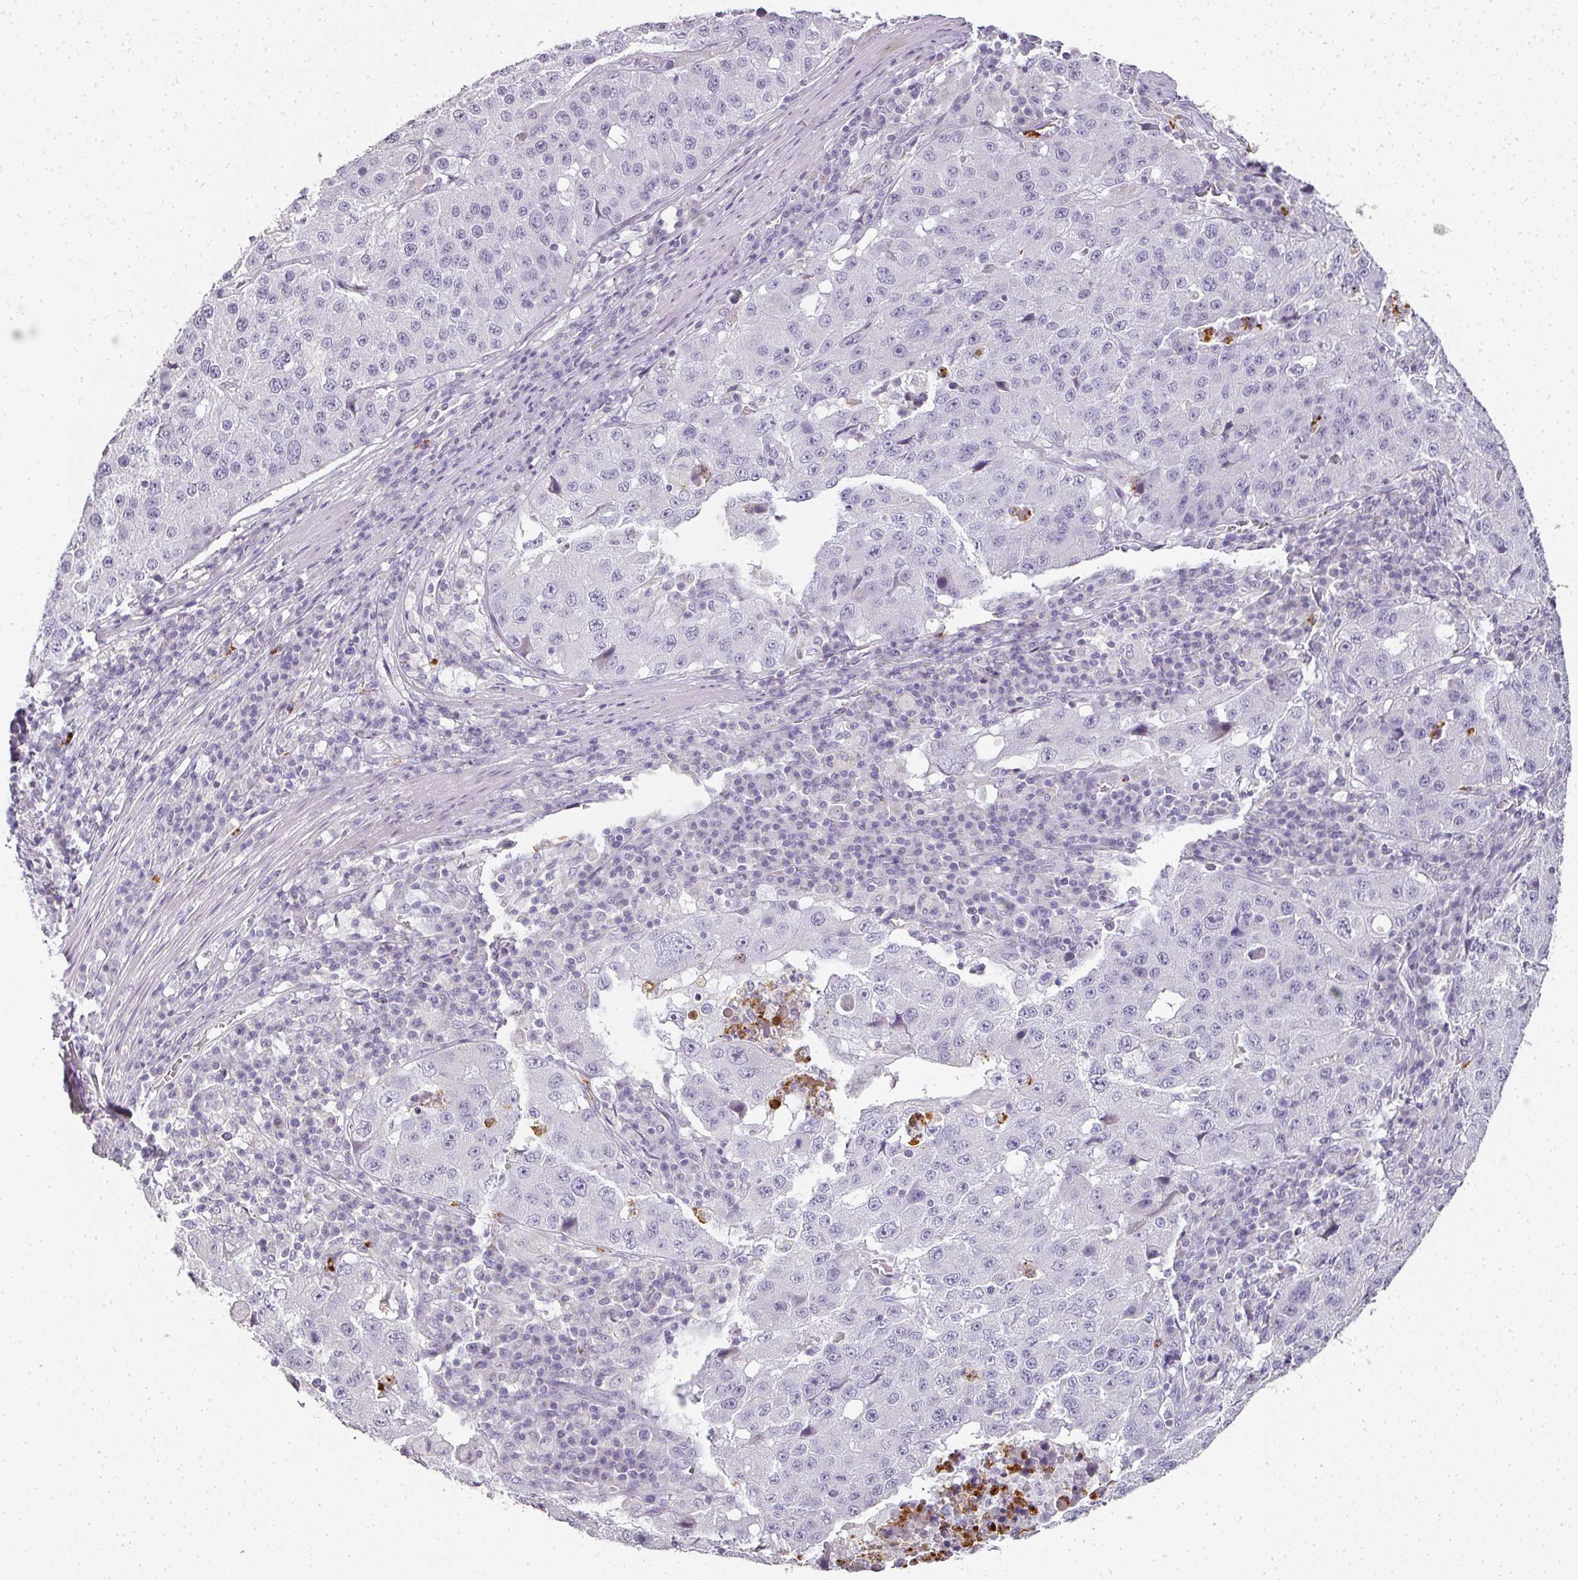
{"staining": {"intensity": "negative", "quantity": "none", "location": "none"}, "tissue": "stomach cancer", "cell_type": "Tumor cells", "image_type": "cancer", "snomed": [{"axis": "morphology", "description": "Adenocarcinoma, NOS"}, {"axis": "topography", "description": "Stomach"}], "caption": "This is an immunohistochemistry micrograph of human stomach cancer (adenocarcinoma). There is no positivity in tumor cells.", "gene": "CAMP", "patient": {"sex": "male", "age": 71}}